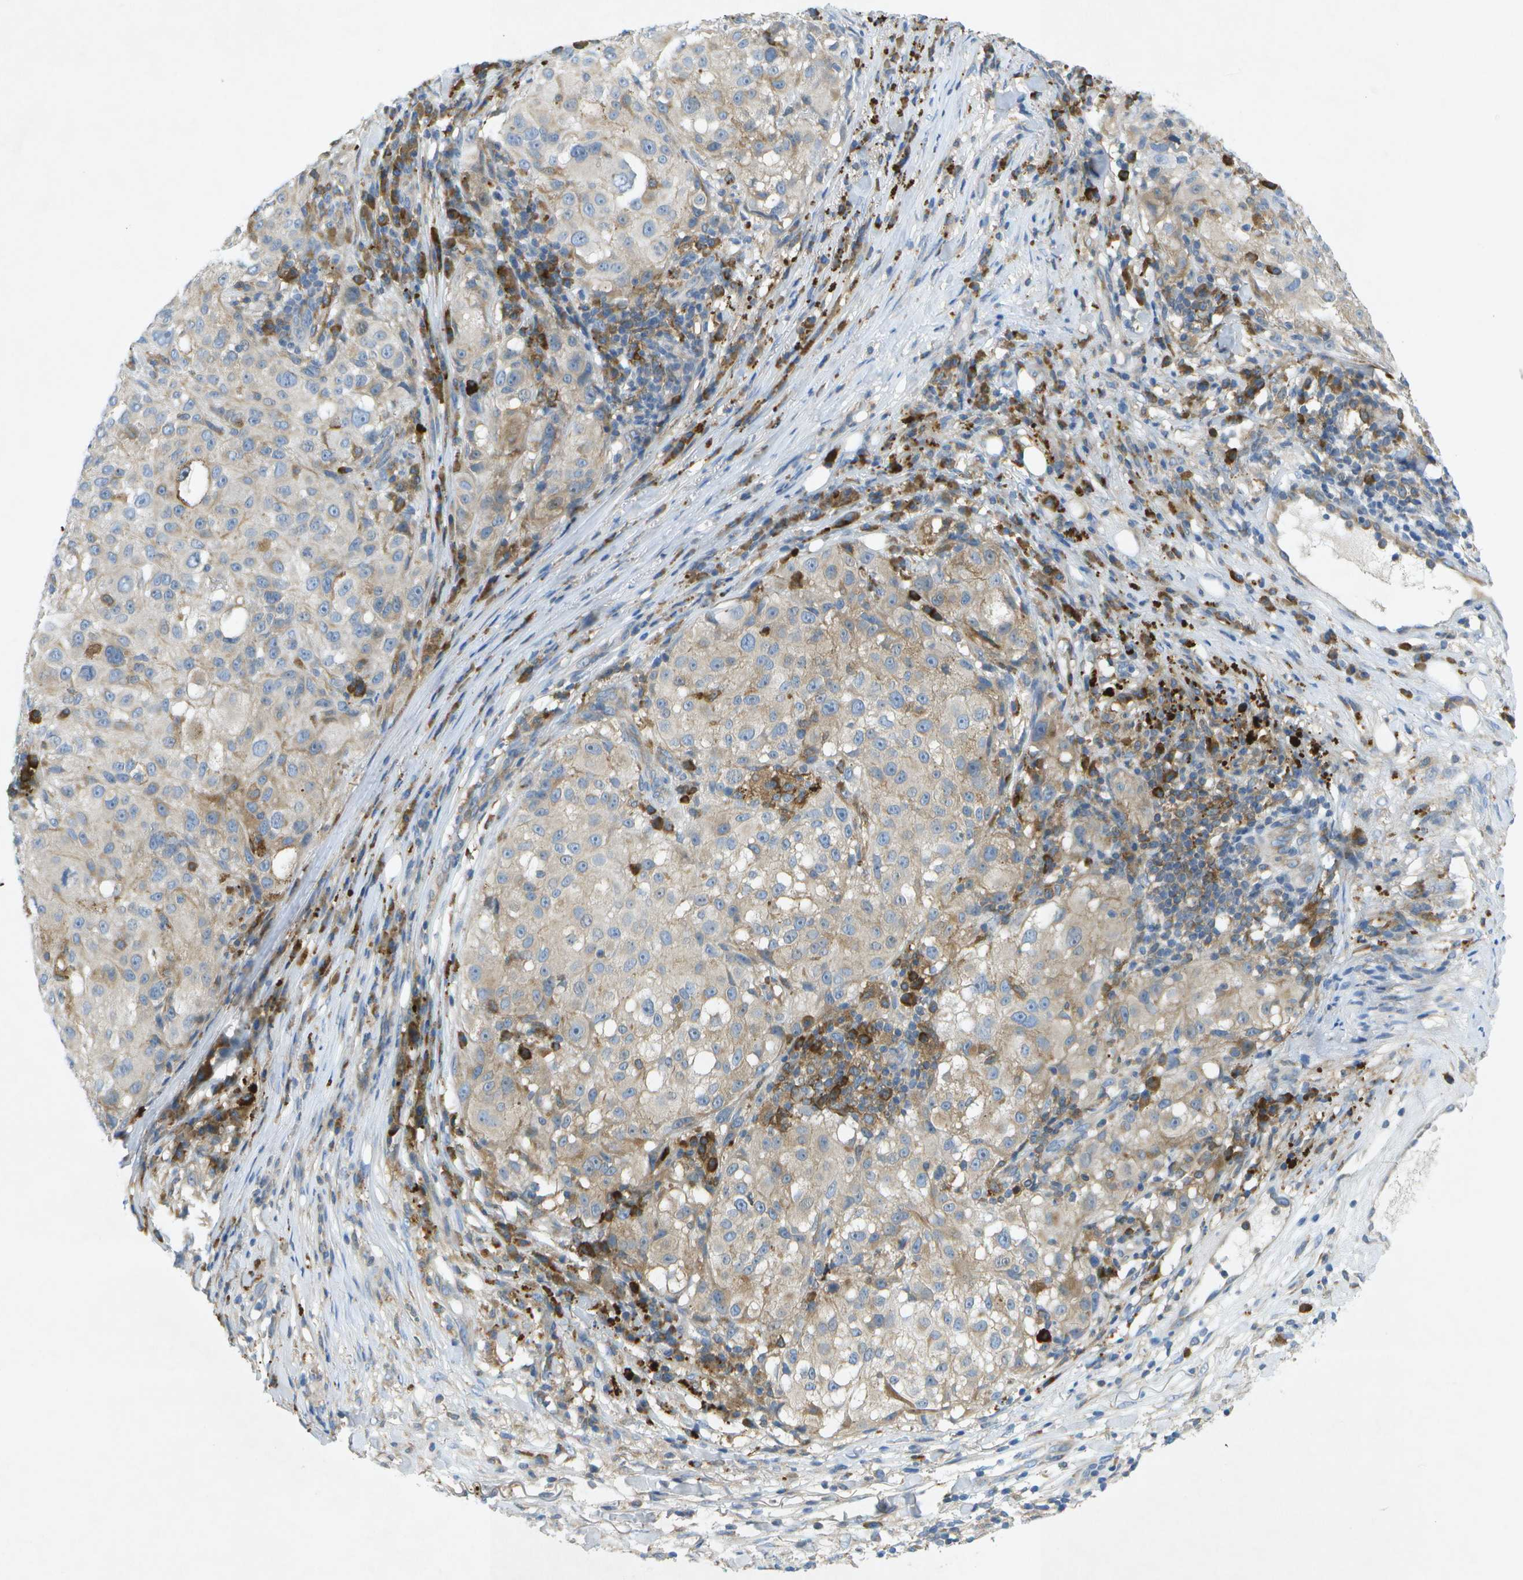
{"staining": {"intensity": "weak", "quantity": "<25%", "location": "cytoplasmic/membranous"}, "tissue": "melanoma", "cell_type": "Tumor cells", "image_type": "cancer", "snomed": [{"axis": "morphology", "description": "Necrosis, NOS"}, {"axis": "morphology", "description": "Malignant melanoma, NOS"}, {"axis": "topography", "description": "Skin"}], "caption": "Protein analysis of malignant melanoma shows no significant expression in tumor cells.", "gene": "WNK2", "patient": {"sex": "female", "age": 87}}